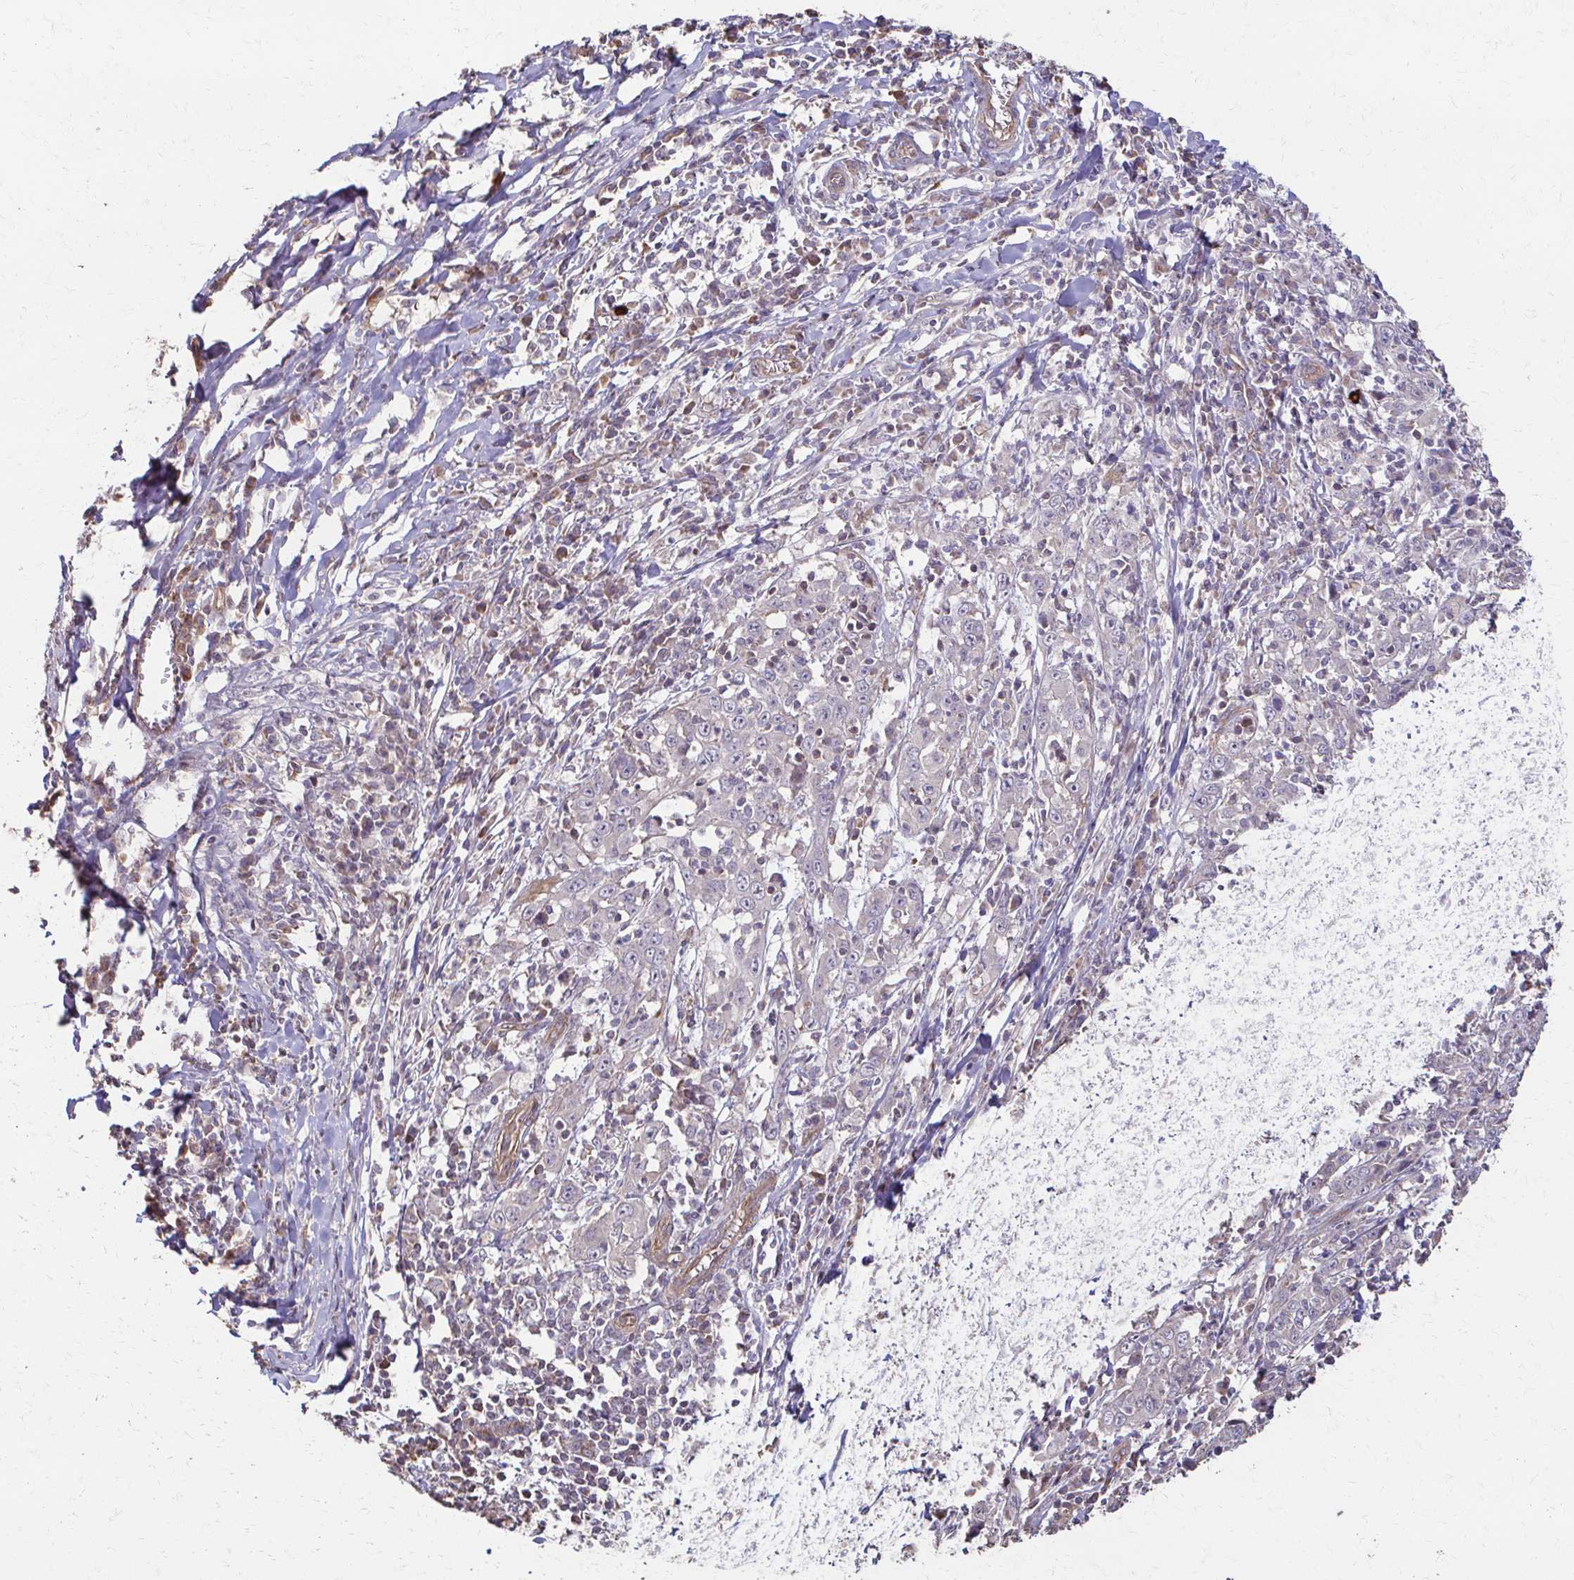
{"staining": {"intensity": "negative", "quantity": "none", "location": "none"}, "tissue": "cervical cancer", "cell_type": "Tumor cells", "image_type": "cancer", "snomed": [{"axis": "morphology", "description": "Squamous cell carcinoma, NOS"}, {"axis": "topography", "description": "Cervix"}], "caption": "This image is of cervical squamous cell carcinoma stained with immunohistochemistry to label a protein in brown with the nuclei are counter-stained blue. There is no staining in tumor cells.", "gene": "IL18BP", "patient": {"sex": "female", "age": 46}}